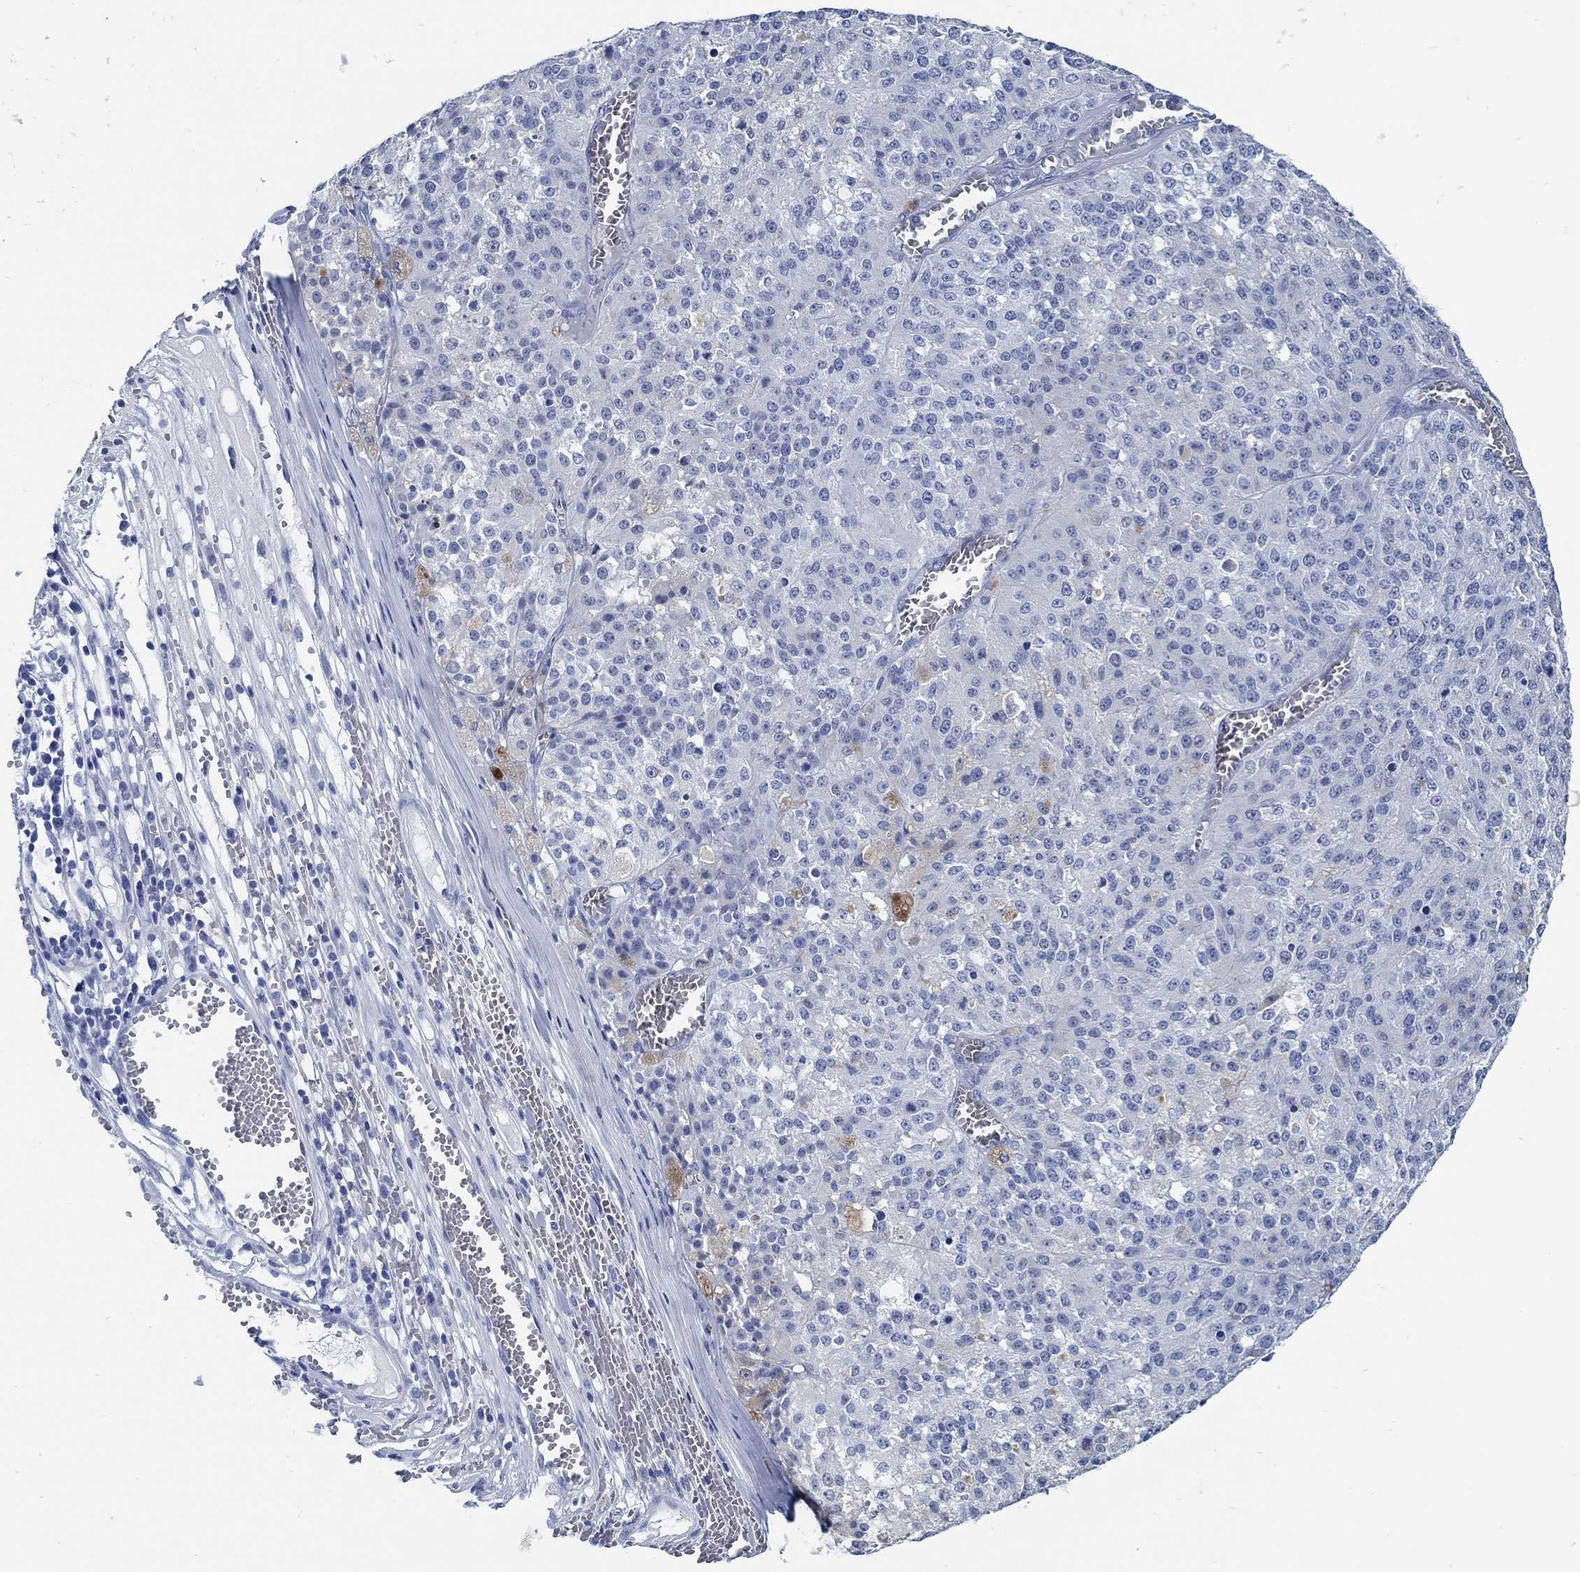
{"staining": {"intensity": "negative", "quantity": "none", "location": "none"}, "tissue": "melanoma", "cell_type": "Tumor cells", "image_type": "cancer", "snomed": [{"axis": "morphology", "description": "Malignant melanoma, Metastatic site"}, {"axis": "topography", "description": "Lymph node"}], "caption": "Tumor cells show no significant protein expression in melanoma.", "gene": "SLC45A1", "patient": {"sex": "female", "age": 64}}